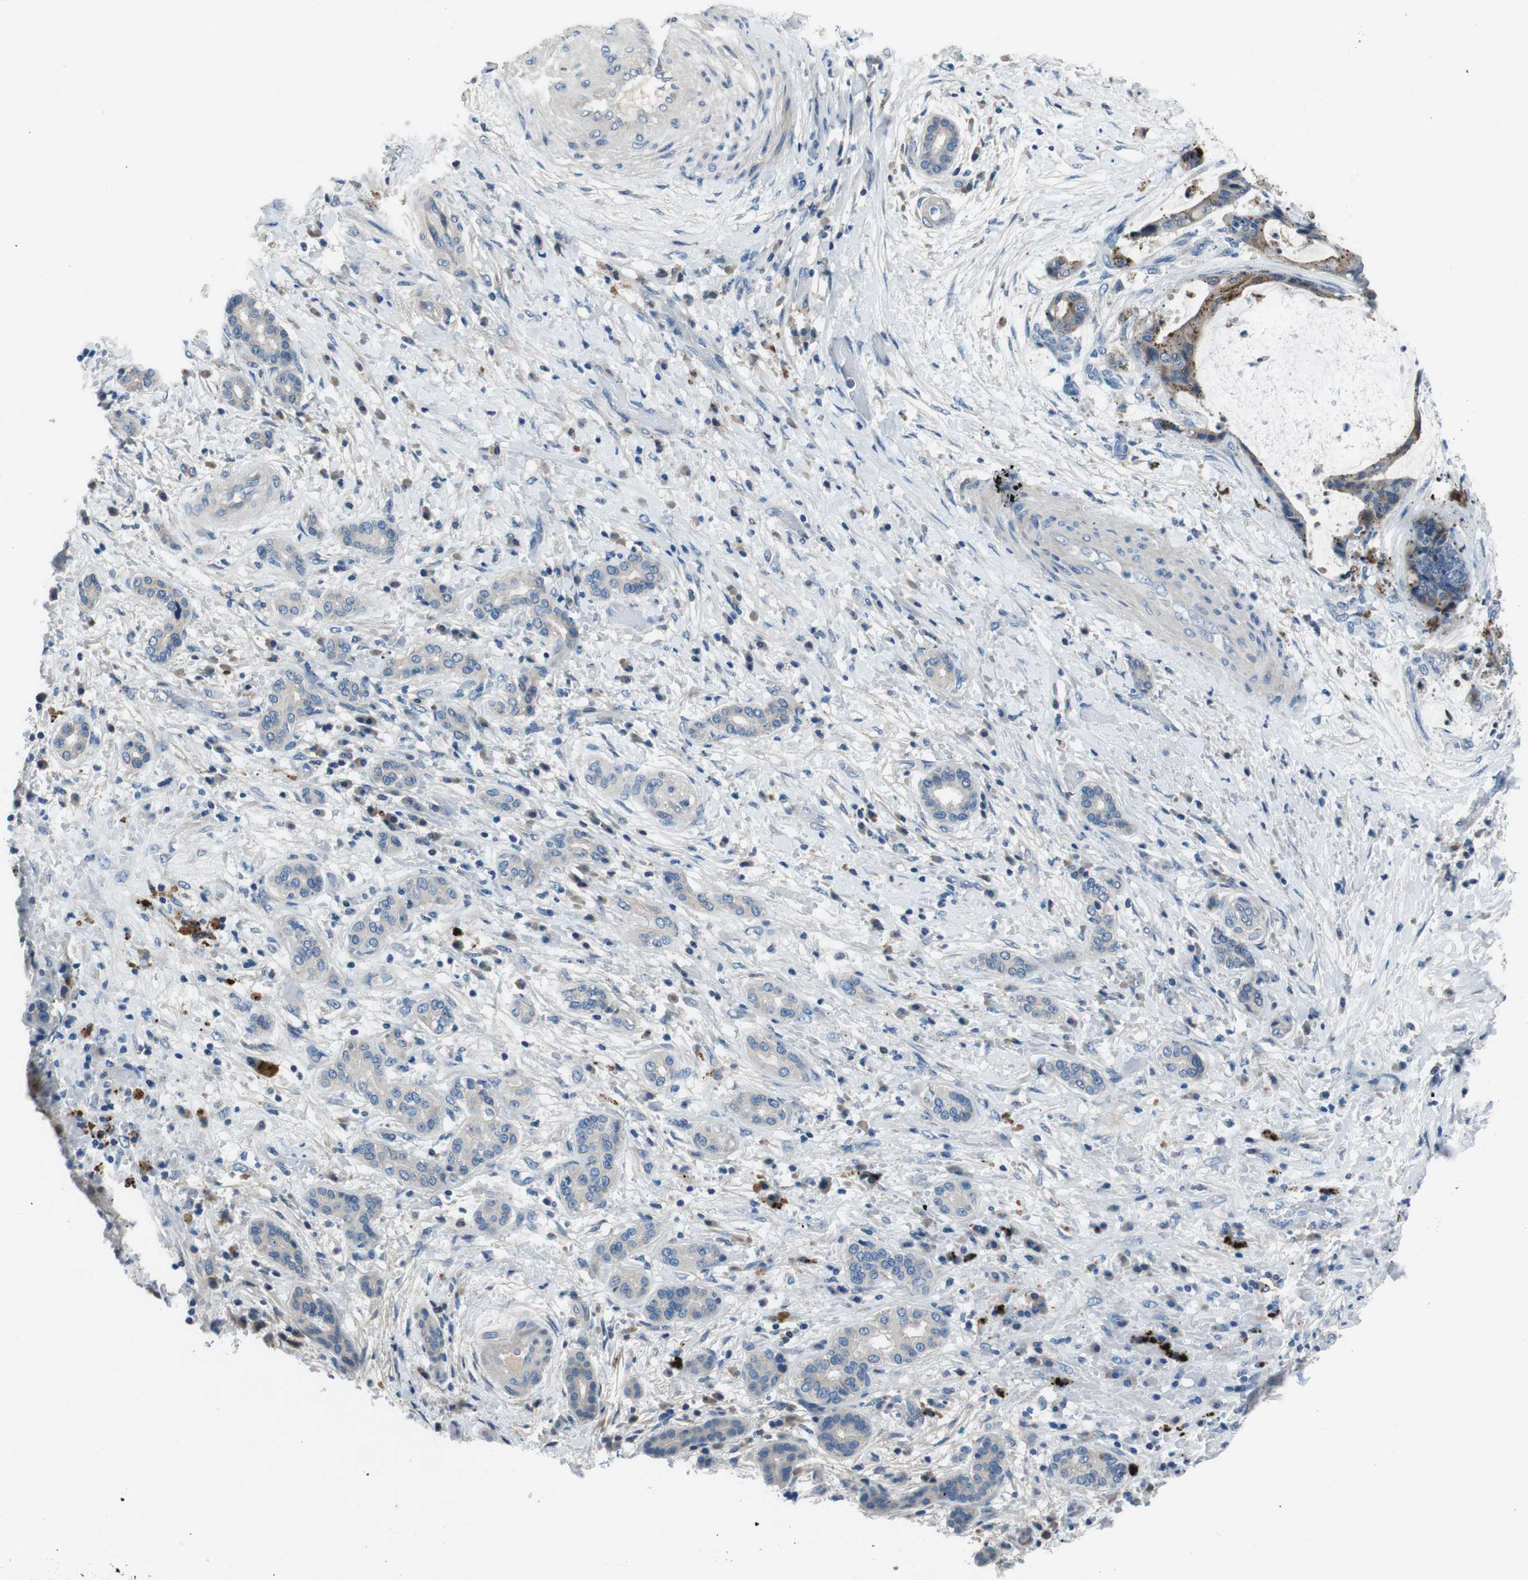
{"staining": {"intensity": "moderate", "quantity": "25%-75%", "location": "cytoplasmic/membranous"}, "tissue": "liver cancer", "cell_type": "Tumor cells", "image_type": "cancer", "snomed": [{"axis": "morphology", "description": "Cholangiocarcinoma"}, {"axis": "topography", "description": "Liver"}], "caption": "Immunohistochemical staining of human liver cancer (cholangiocarcinoma) reveals medium levels of moderate cytoplasmic/membranous positivity in approximately 25%-75% of tumor cells.", "gene": "TULP3", "patient": {"sex": "female", "age": 73}}